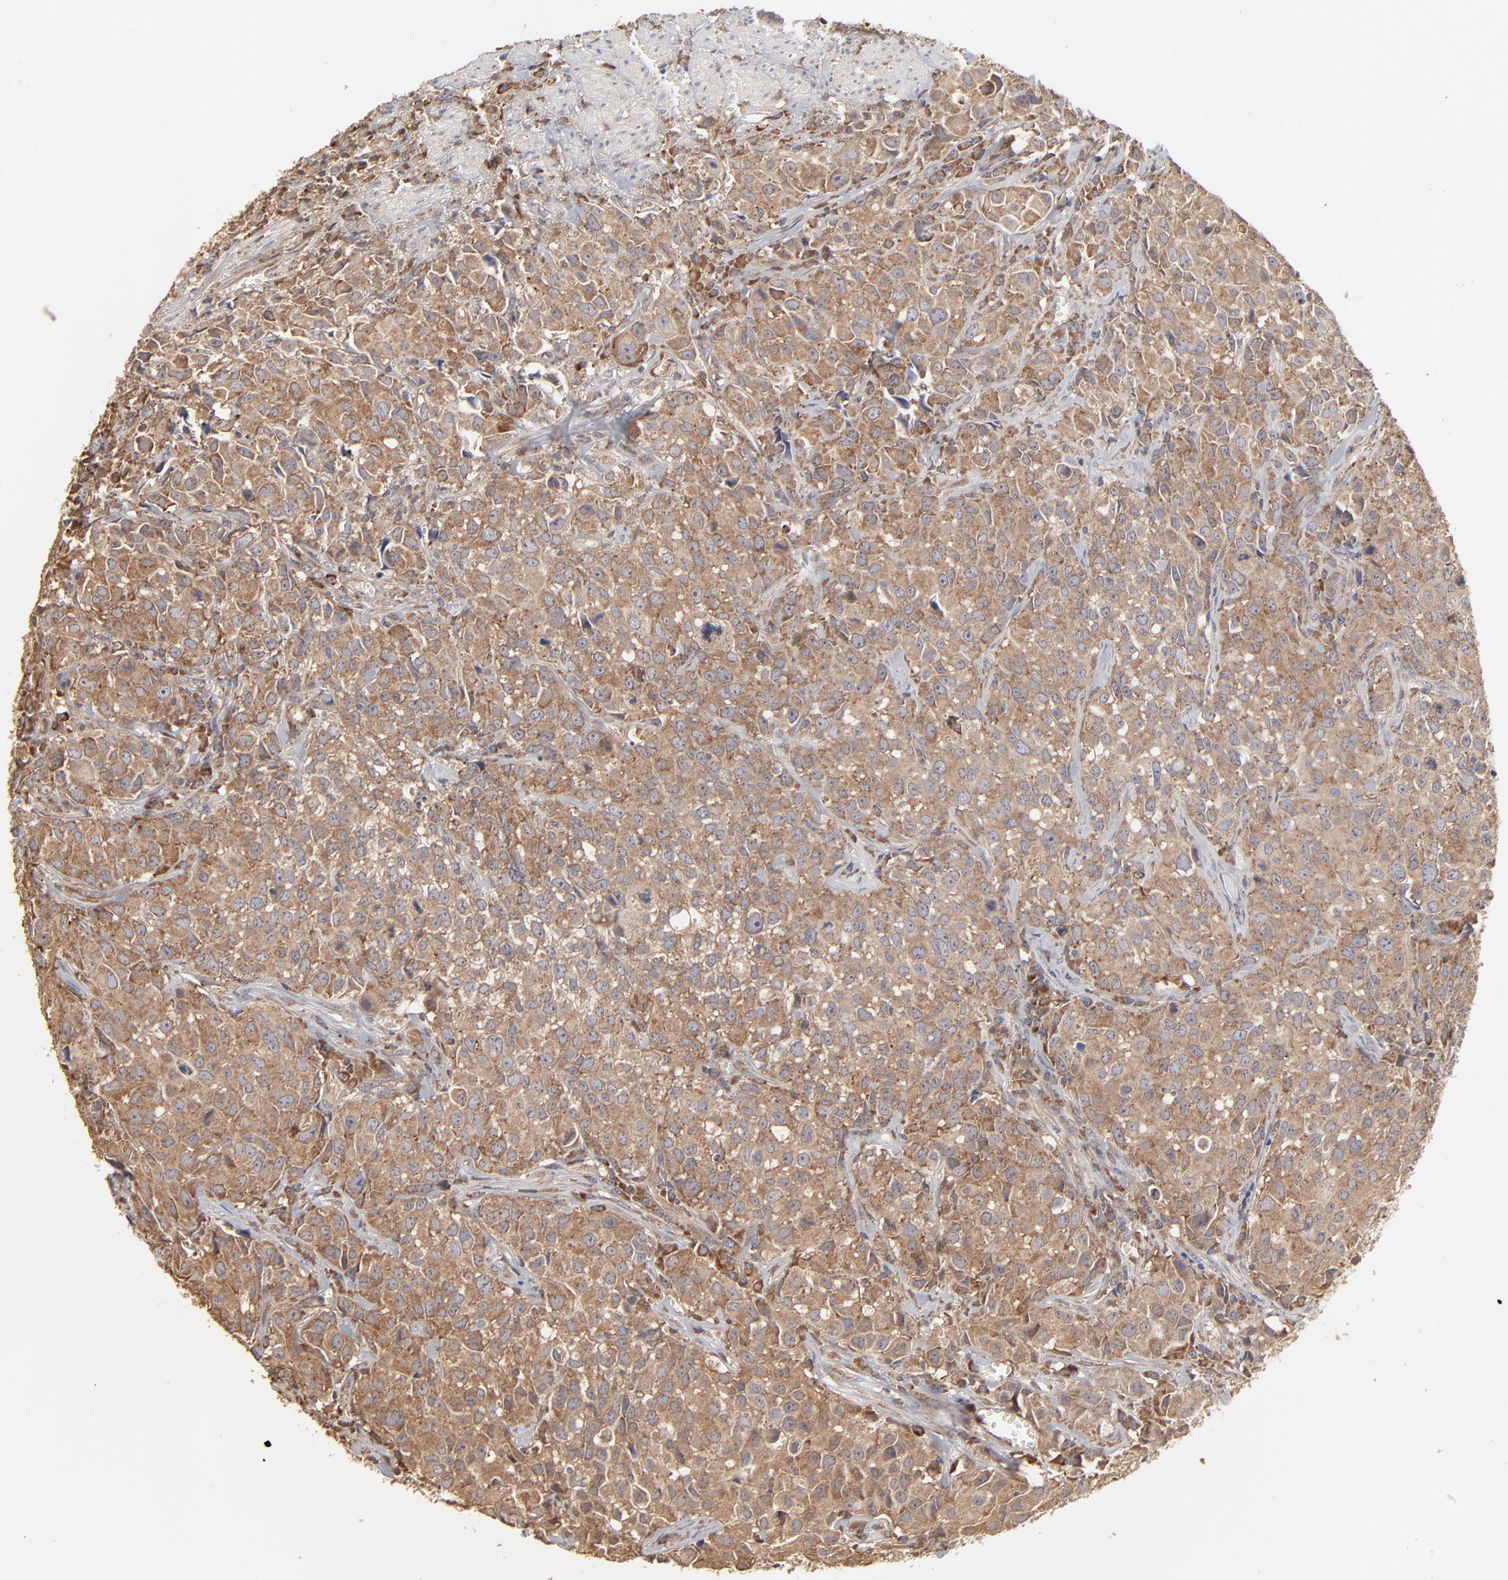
{"staining": {"intensity": "strong", "quantity": ">75%", "location": "cytoplasmic/membranous"}, "tissue": "urothelial cancer", "cell_type": "Tumor cells", "image_type": "cancer", "snomed": [{"axis": "morphology", "description": "Urothelial carcinoma, High grade"}, {"axis": "topography", "description": "Urinary bladder"}], "caption": "Urothelial carcinoma (high-grade) stained for a protein (brown) exhibits strong cytoplasmic/membranous positive positivity in approximately >75% of tumor cells.", "gene": "RNF213", "patient": {"sex": "female", "age": 75}}